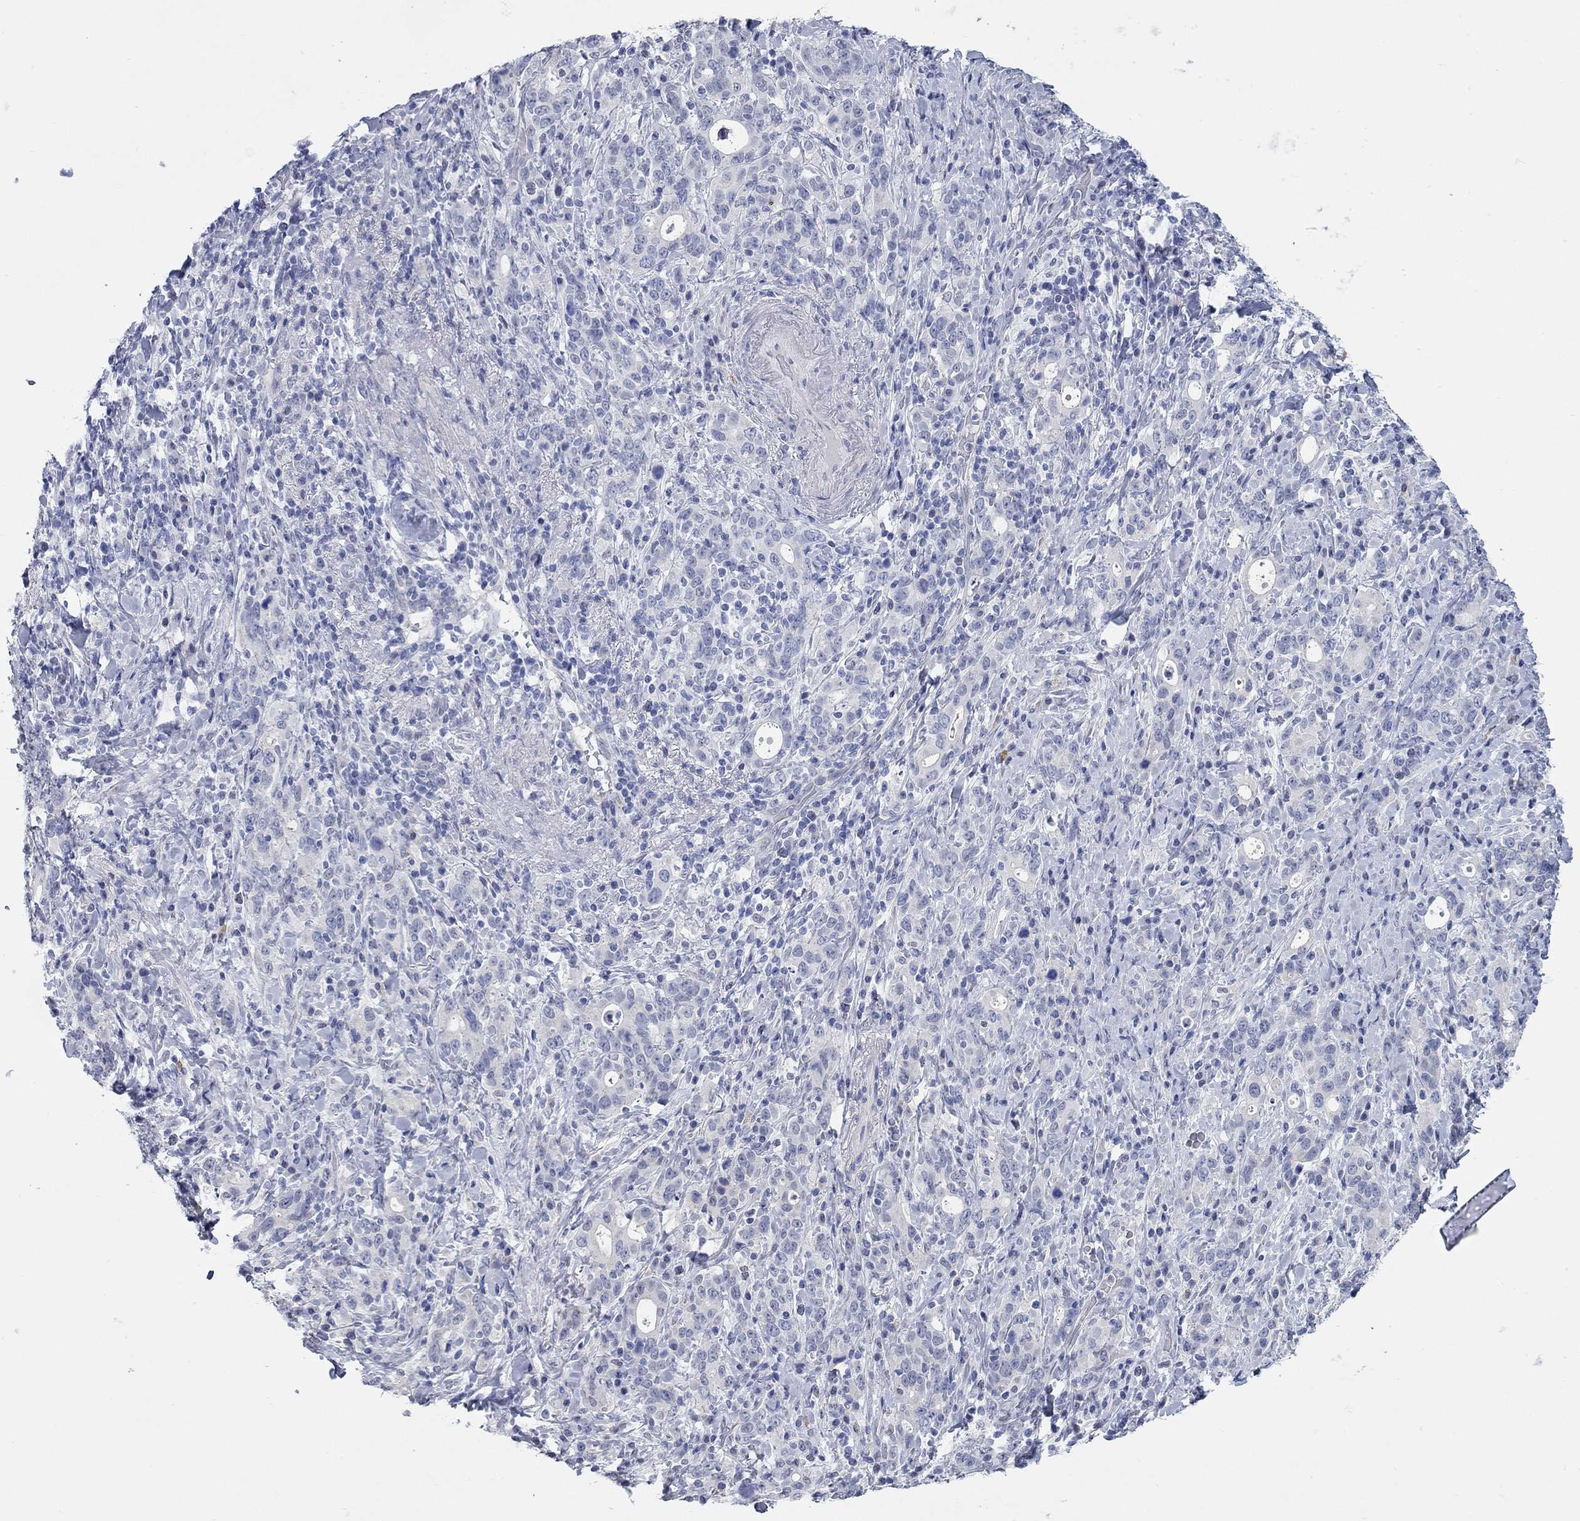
{"staining": {"intensity": "negative", "quantity": "none", "location": "none"}, "tissue": "stomach cancer", "cell_type": "Tumor cells", "image_type": "cancer", "snomed": [{"axis": "morphology", "description": "Adenocarcinoma, NOS"}, {"axis": "topography", "description": "Stomach"}], "caption": "Immunohistochemistry histopathology image of human stomach cancer stained for a protein (brown), which exhibits no positivity in tumor cells. The staining was performed using DAB to visualize the protein expression in brown, while the nuclei were stained in blue with hematoxylin (Magnification: 20x).", "gene": "WASF3", "patient": {"sex": "male", "age": 79}}